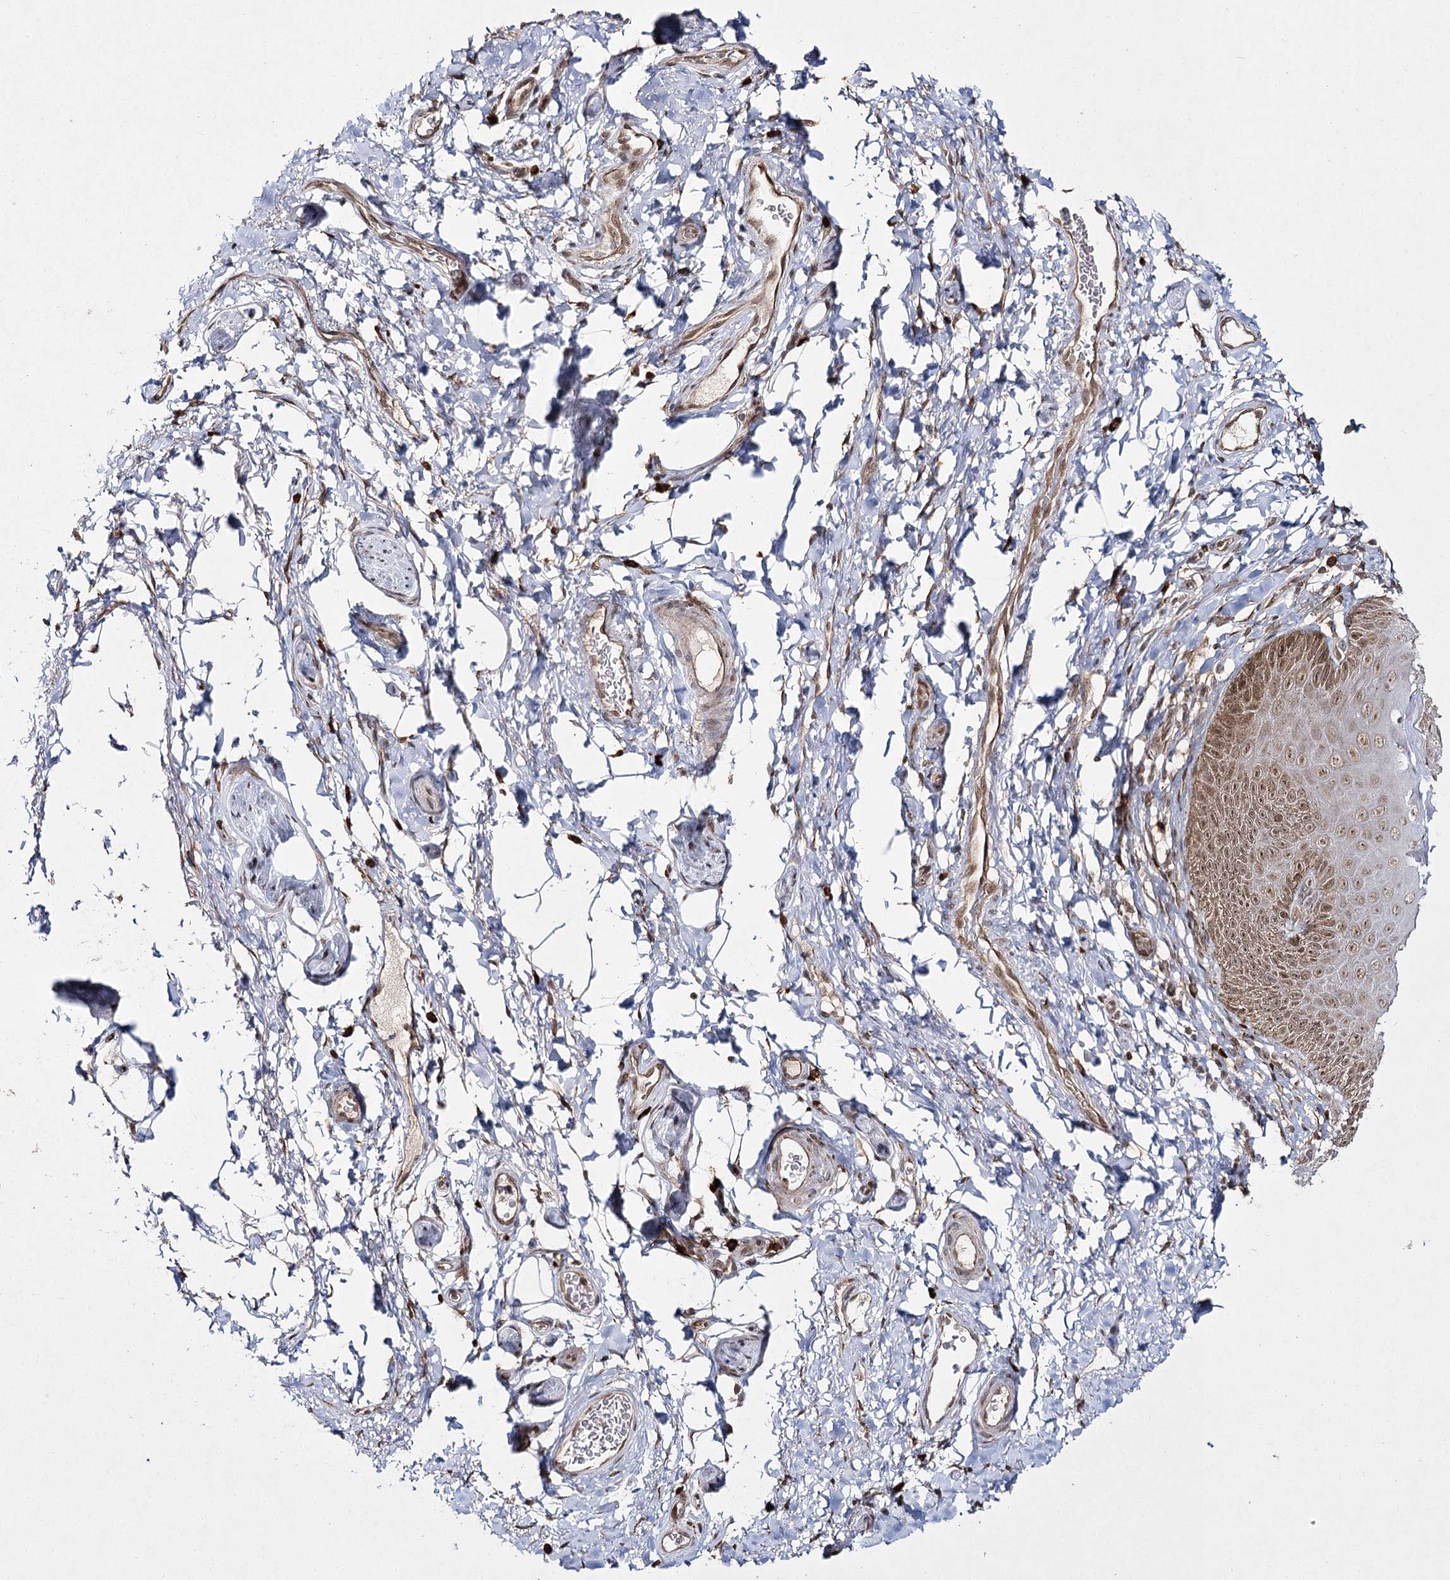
{"staining": {"intensity": "moderate", "quantity": ">75%", "location": "cytoplasmic/membranous,nuclear"}, "tissue": "skin", "cell_type": "Epidermal cells", "image_type": "normal", "snomed": [{"axis": "morphology", "description": "Normal tissue, NOS"}, {"axis": "topography", "description": "Anal"}], "caption": "Approximately >75% of epidermal cells in unremarkable skin show moderate cytoplasmic/membranous,nuclear protein positivity as visualized by brown immunohistochemical staining.", "gene": "TRNT1", "patient": {"sex": "male", "age": 44}}